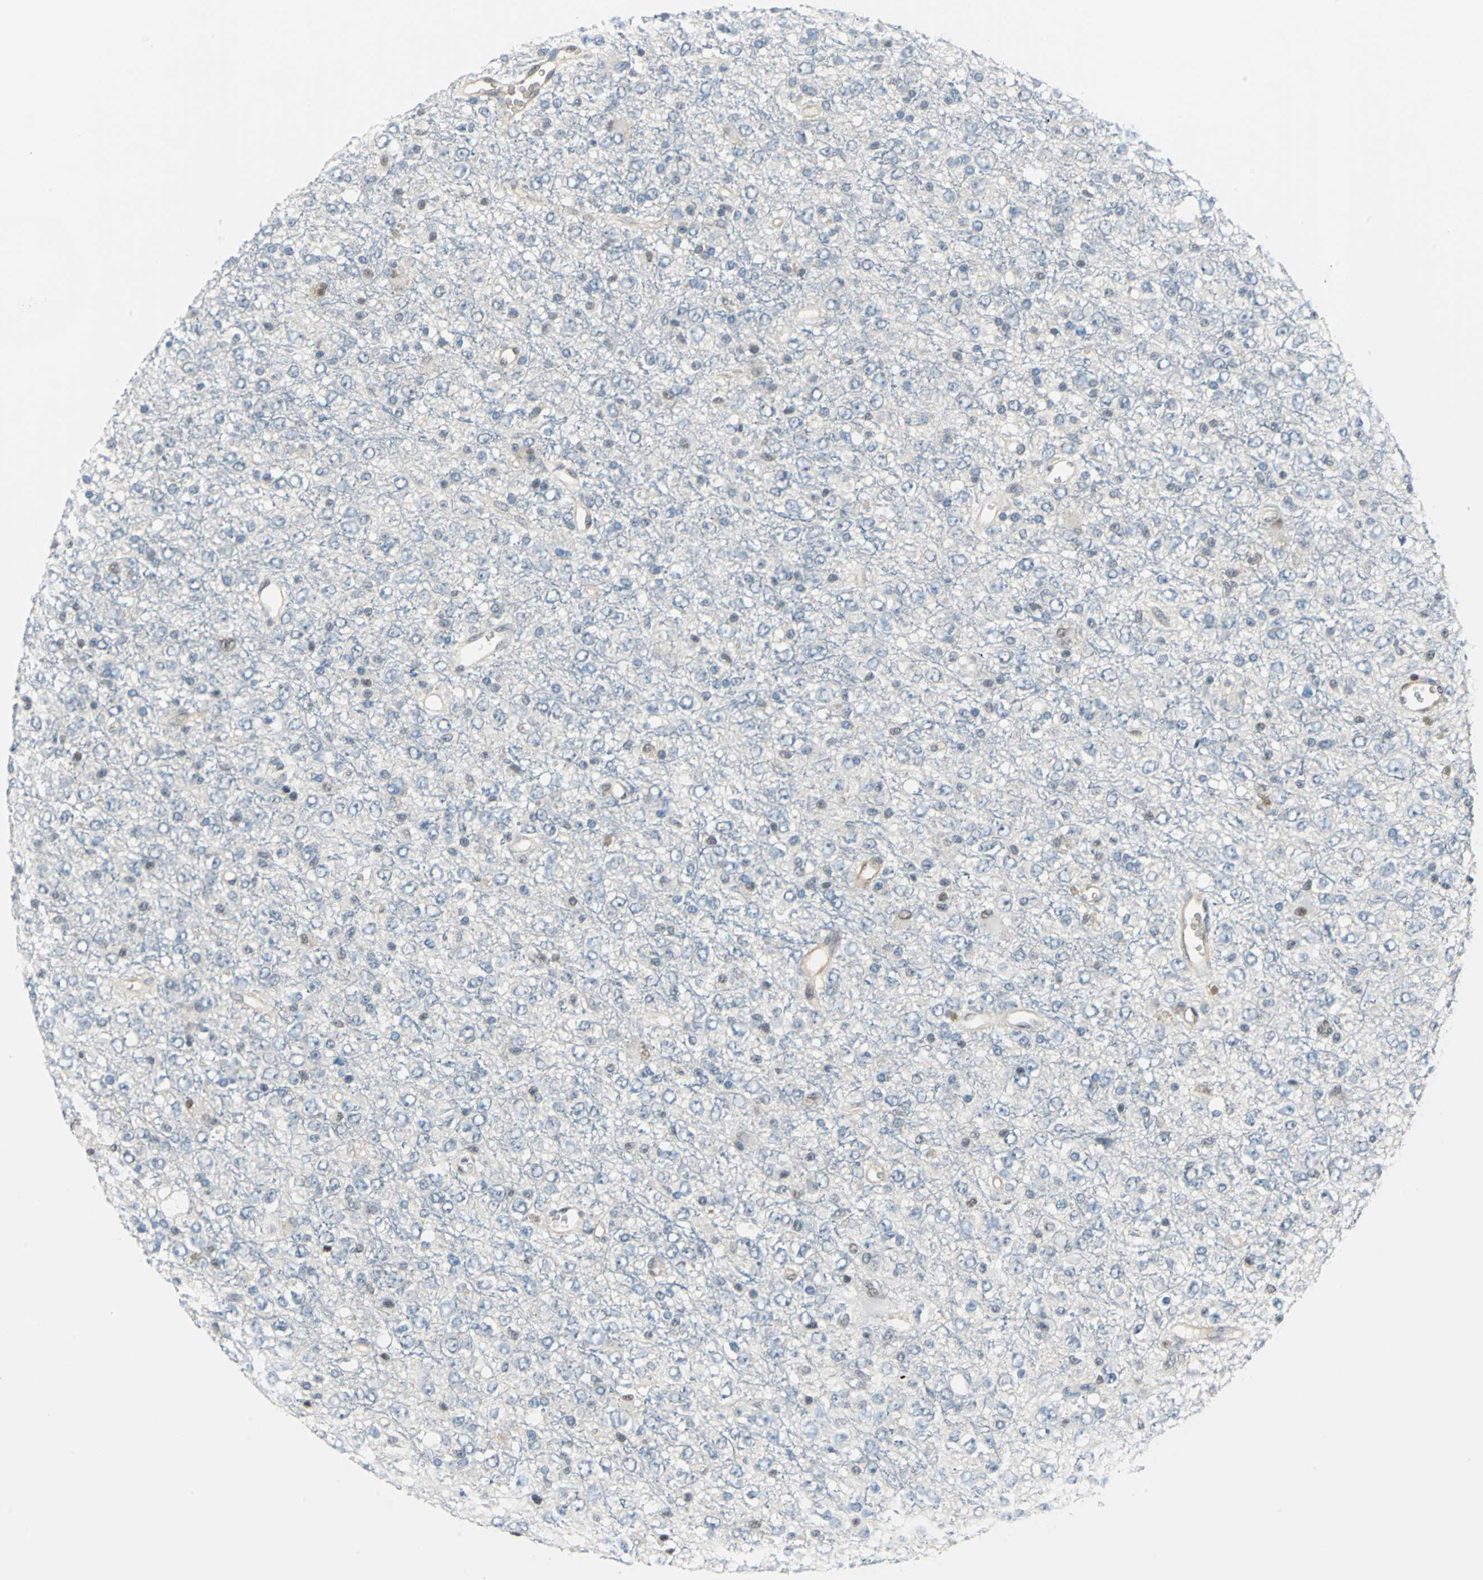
{"staining": {"intensity": "negative", "quantity": "none", "location": "none"}, "tissue": "glioma", "cell_type": "Tumor cells", "image_type": "cancer", "snomed": [{"axis": "morphology", "description": "Glioma, malignant, High grade"}, {"axis": "topography", "description": "pancreas cauda"}], "caption": "Immunohistochemistry of glioma shows no staining in tumor cells.", "gene": "PSME1", "patient": {"sex": "male", "age": 60}}